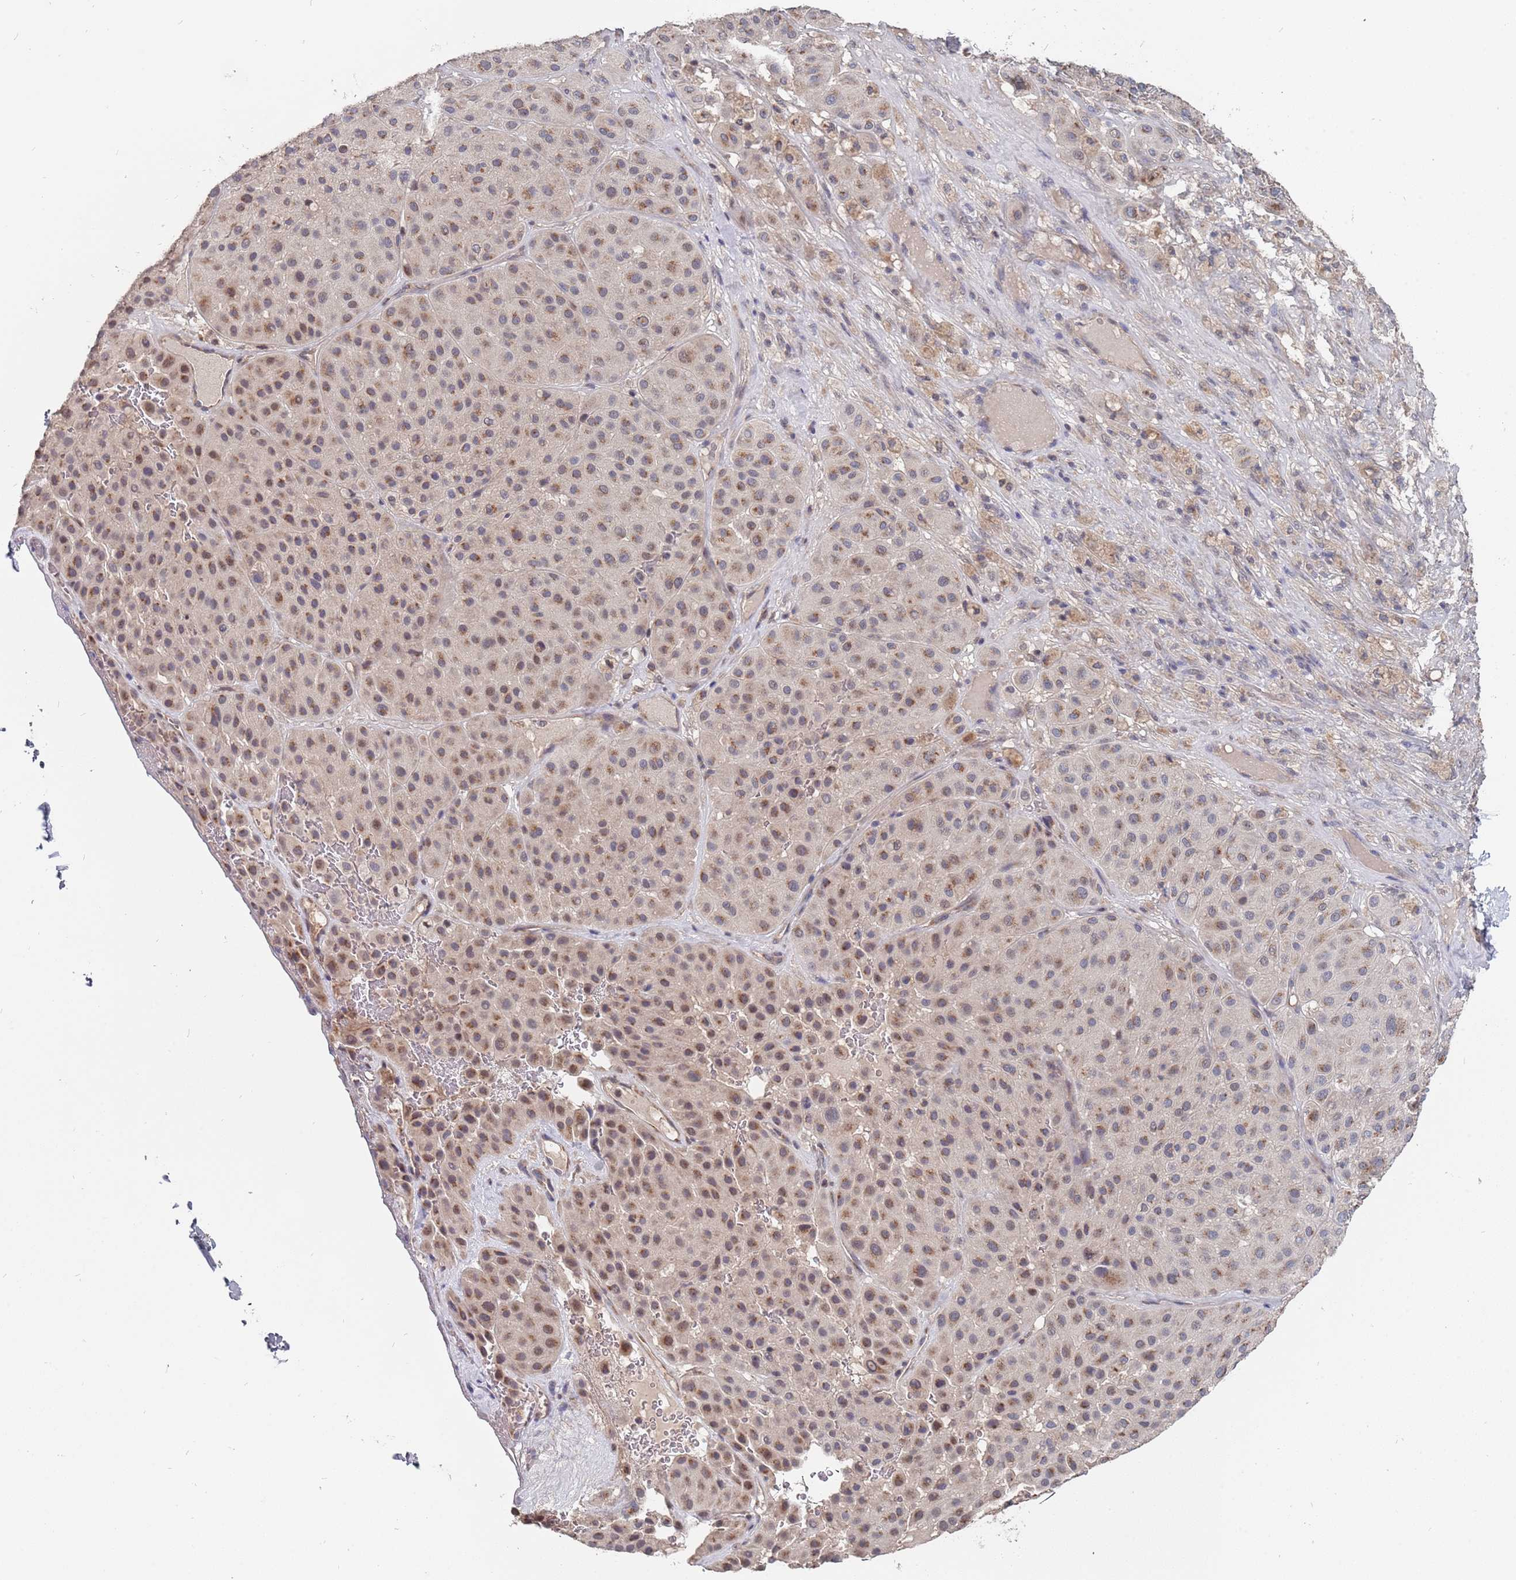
{"staining": {"intensity": "moderate", "quantity": ">75%", "location": "cytoplasmic/membranous"}, "tissue": "melanoma", "cell_type": "Tumor cells", "image_type": "cancer", "snomed": [{"axis": "morphology", "description": "Malignant melanoma, Metastatic site"}, {"axis": "topography", "description": "Smooth muscle"}], "caption": "Melanoma stained with IHC demonstrates moderate cytoplasmic/membranous expression in approximately >75% of tumor cells.", "gene": "TCEANC2", "patient": {"sex": "male", "age": 41}}